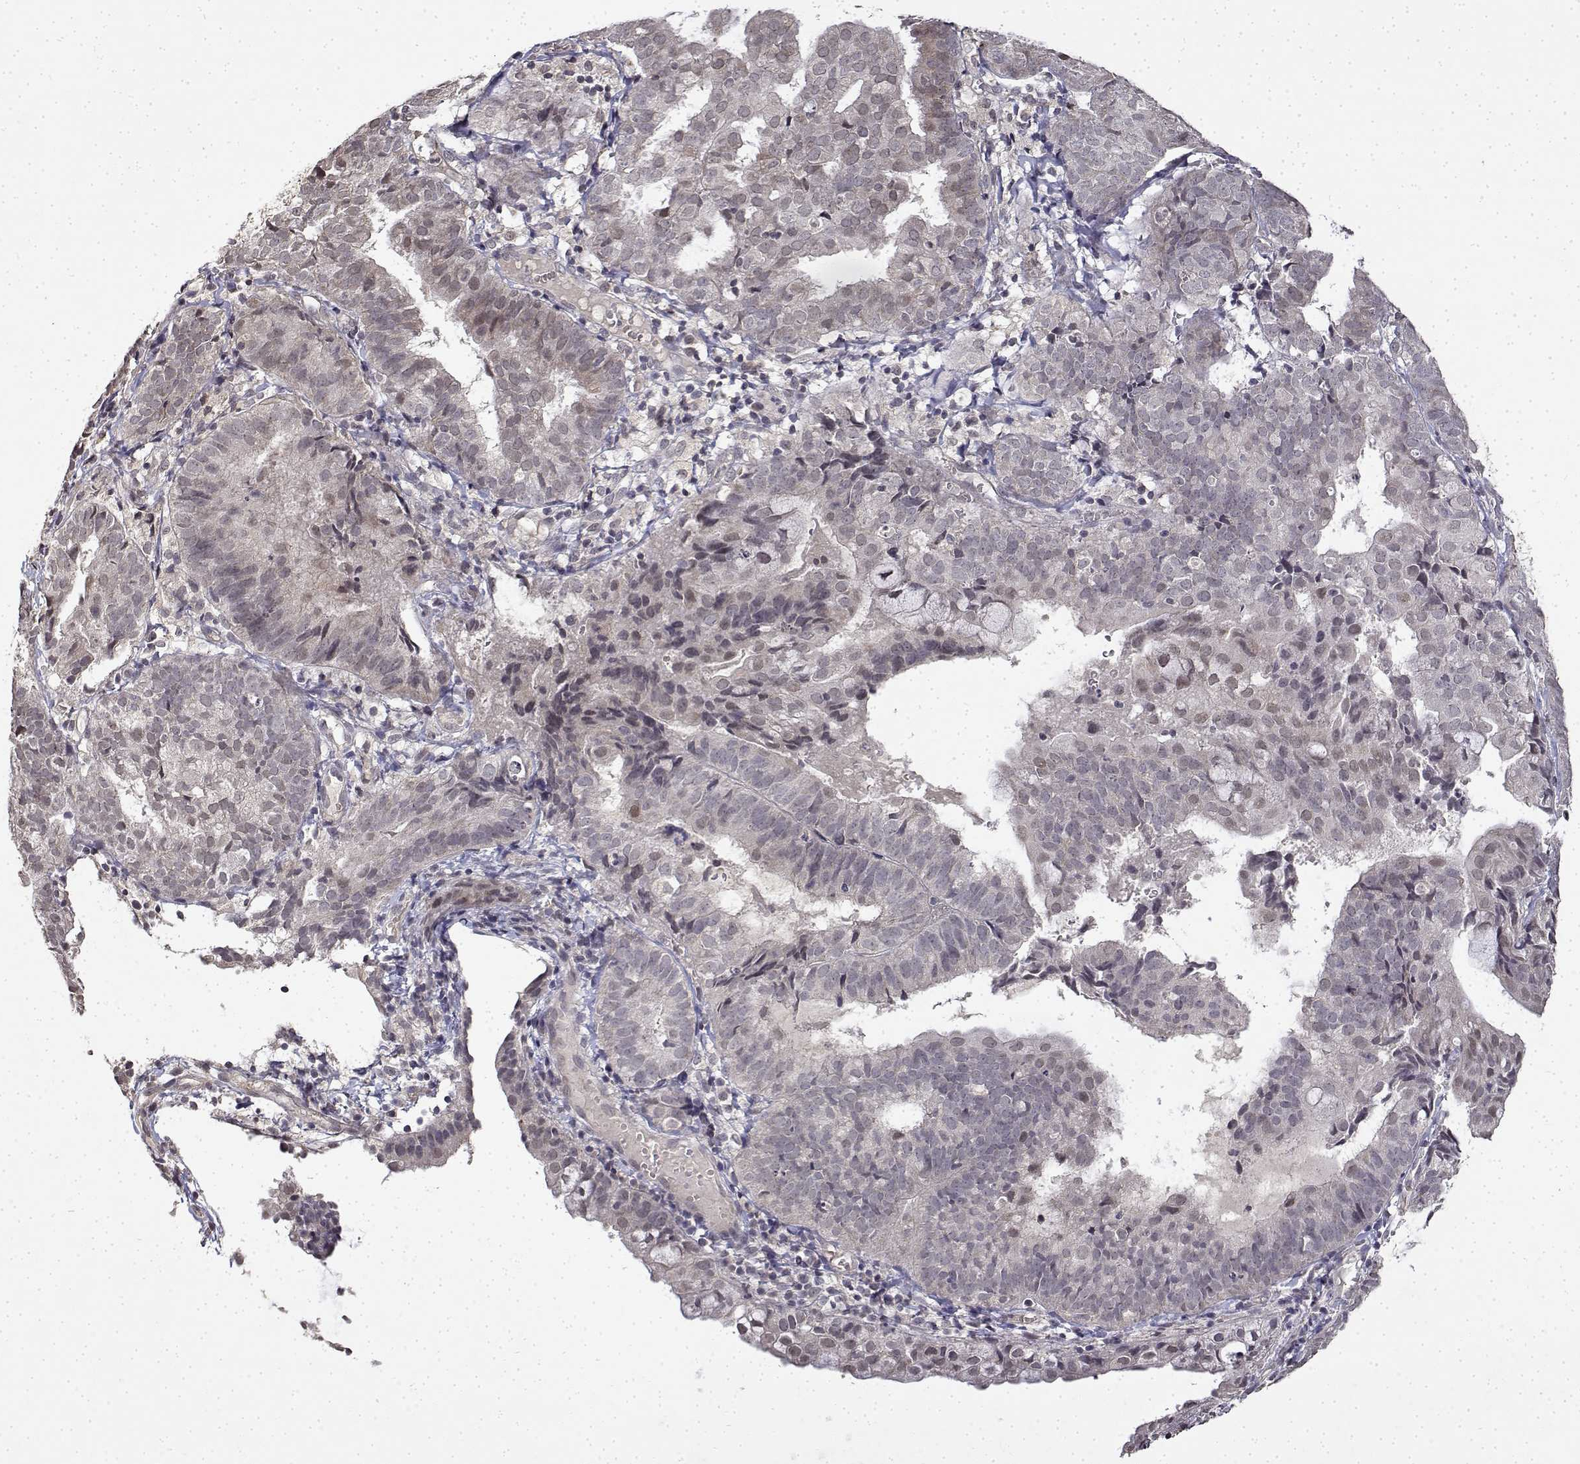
{"staining": {"intensity": "negative", "quantity": "none", "location": "none"}, "tissue": "endometrial cancer", "cell_type": "Tumor cells", "image_type": "cancer", "snomed": [{"axis": "morphology", "description": "Adenocarcinoma, NOS"}, {"axis": "topography", "description": "Endometrium"}], "caption": "Image shows no significant protein expression in tumor cells of endometrial cancer. (Stains: DAB immunohistochemistry (IHC) with hematoxylin counter stain, Microscopy: brightfield microscopy at high magnification).", "gene": "BDNF", "patient": {"sex": "female", "age": 80}}